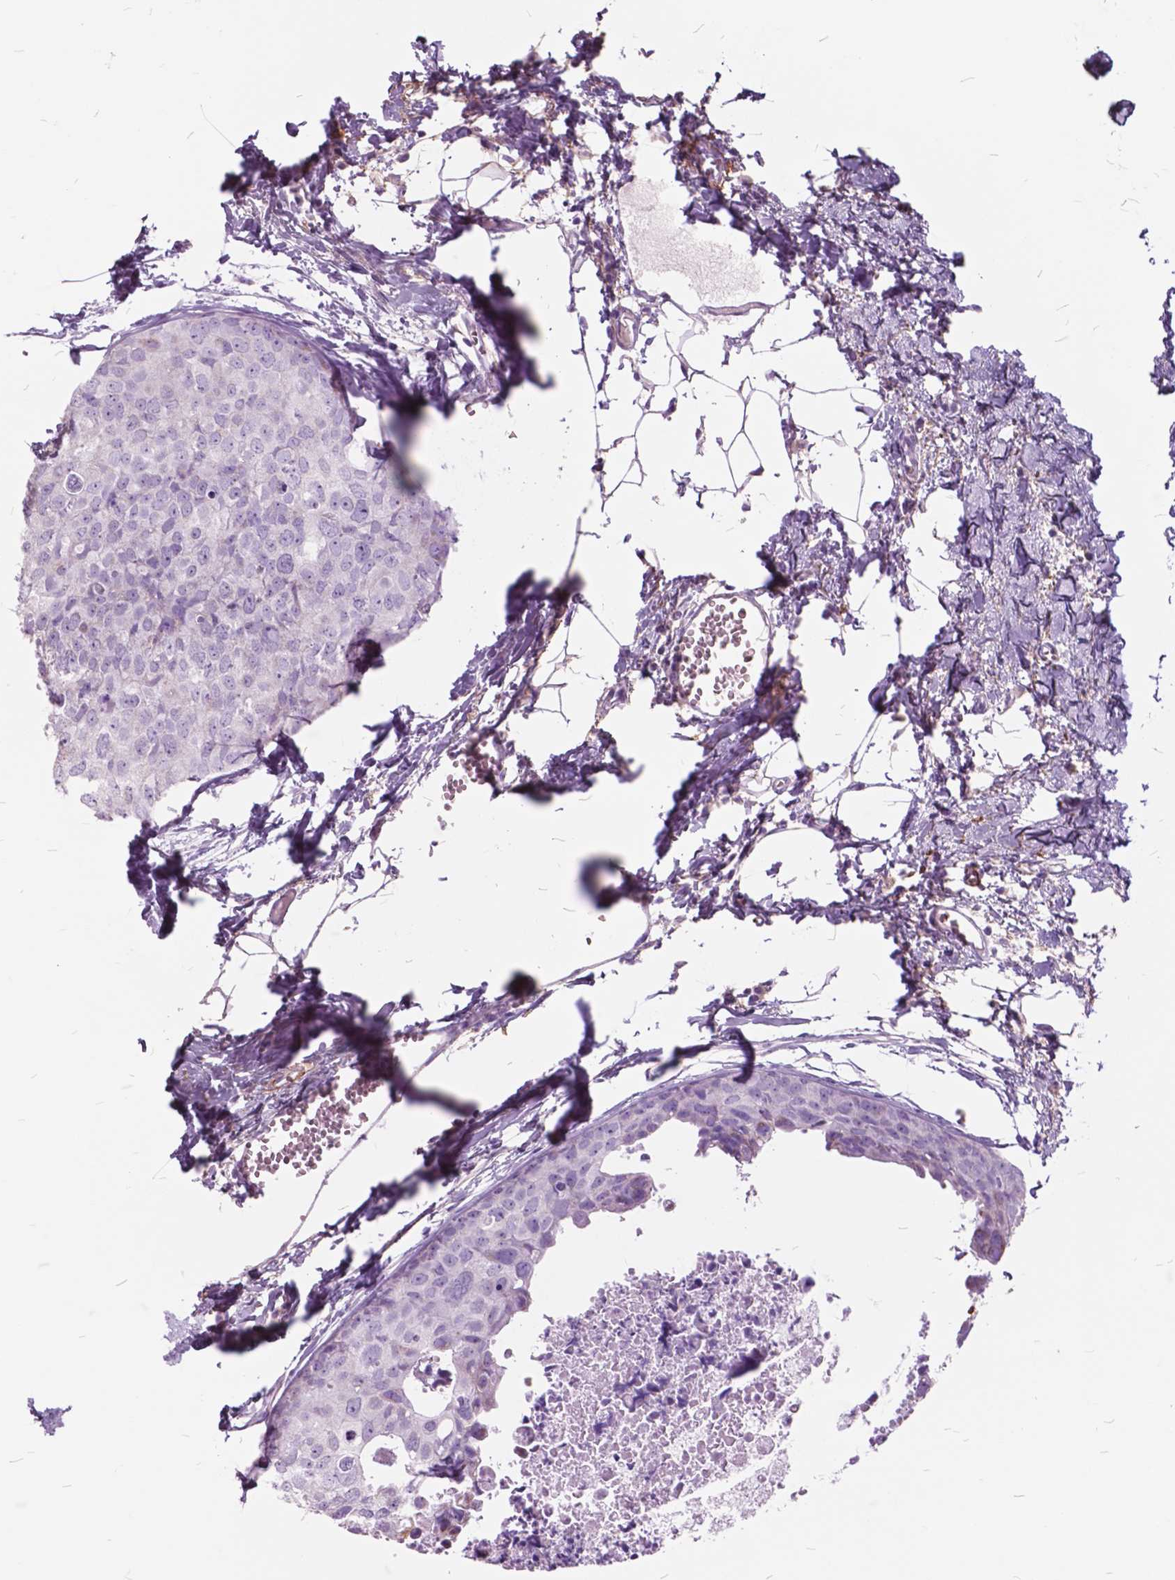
{"staining": {"intensity": "negative", "quantity": "none", "location": "none"}, "tissue": "breast cancer", "cell_type": "Tumor cells", "image_type": "cancer", "snomed": [{"axis": "morphology", "description": "Duct carcinoma"}, {"axis": "topography", "description": "Breast"}], "caption": "Breast infiltrating ductal carcinoma stained for a protein using IHC shows no staining tumor cells.", "gene": "GDF9", "patient": {"sex": "female", "age": 38}}